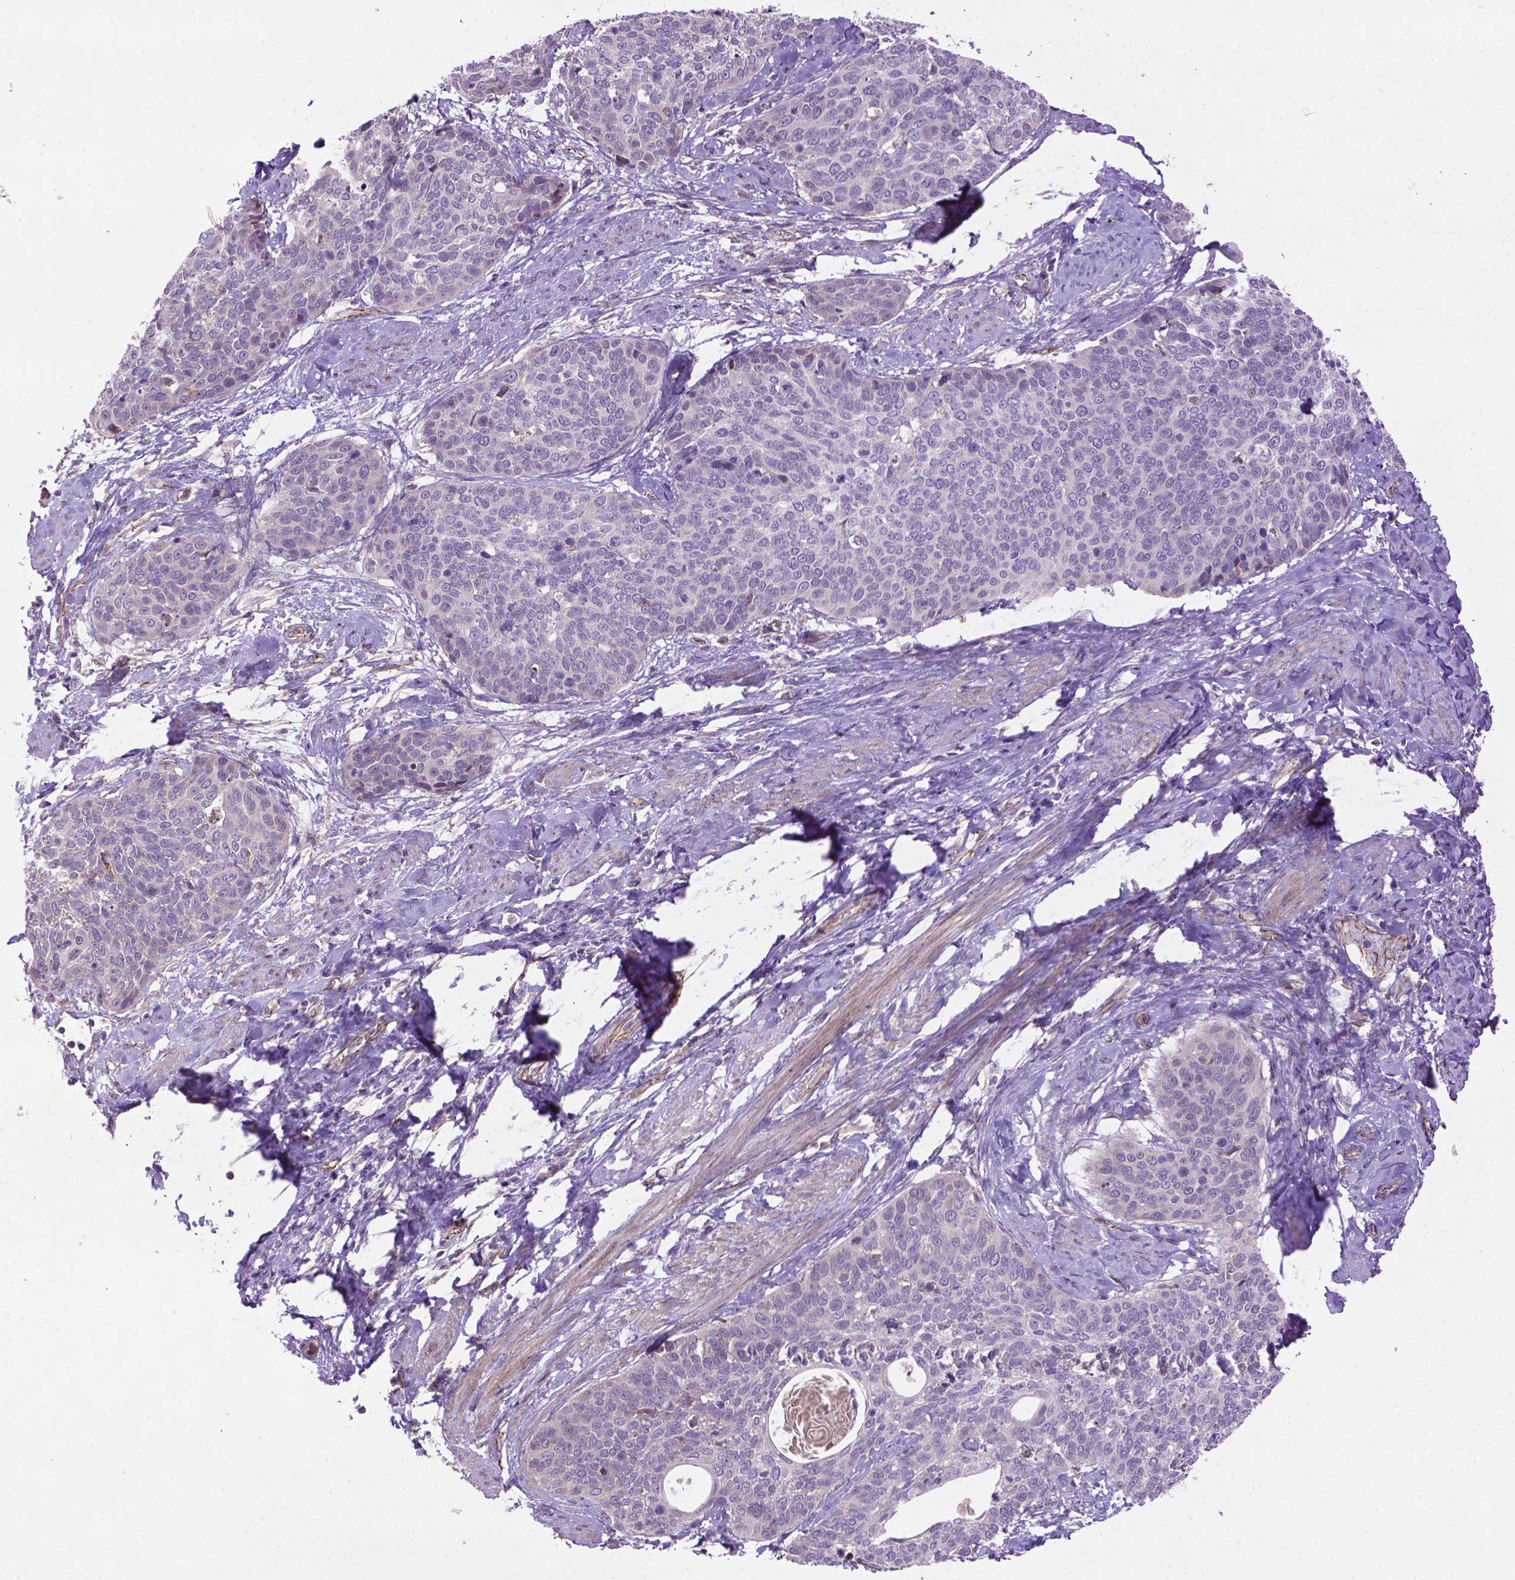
{"staining": {"intensity": "negative", "quantity": "none", "location": "none"}, "tissue": "cervical cancer", "cell_type": "Tumor cells", "image_type": "cancer", "snomed": [{"axis": "morphology", "description": "Squamous cell carcinoma, NOS"}, {"axis": "topography", "description": "Cervix"}], "caption": "Cervical squamous cell carcinoma was stained to show a protein in brown. There is no significant staining in tumor cells. Brightfield microscopy of immunohistochemistry (IHC) stained with DAB (3,3'-diaminobenzidine) (brown) and hematoxylin (blue), captured at high magnification.", "gene": "CCER2", "patient": {"sex": "female", "age": 69}}